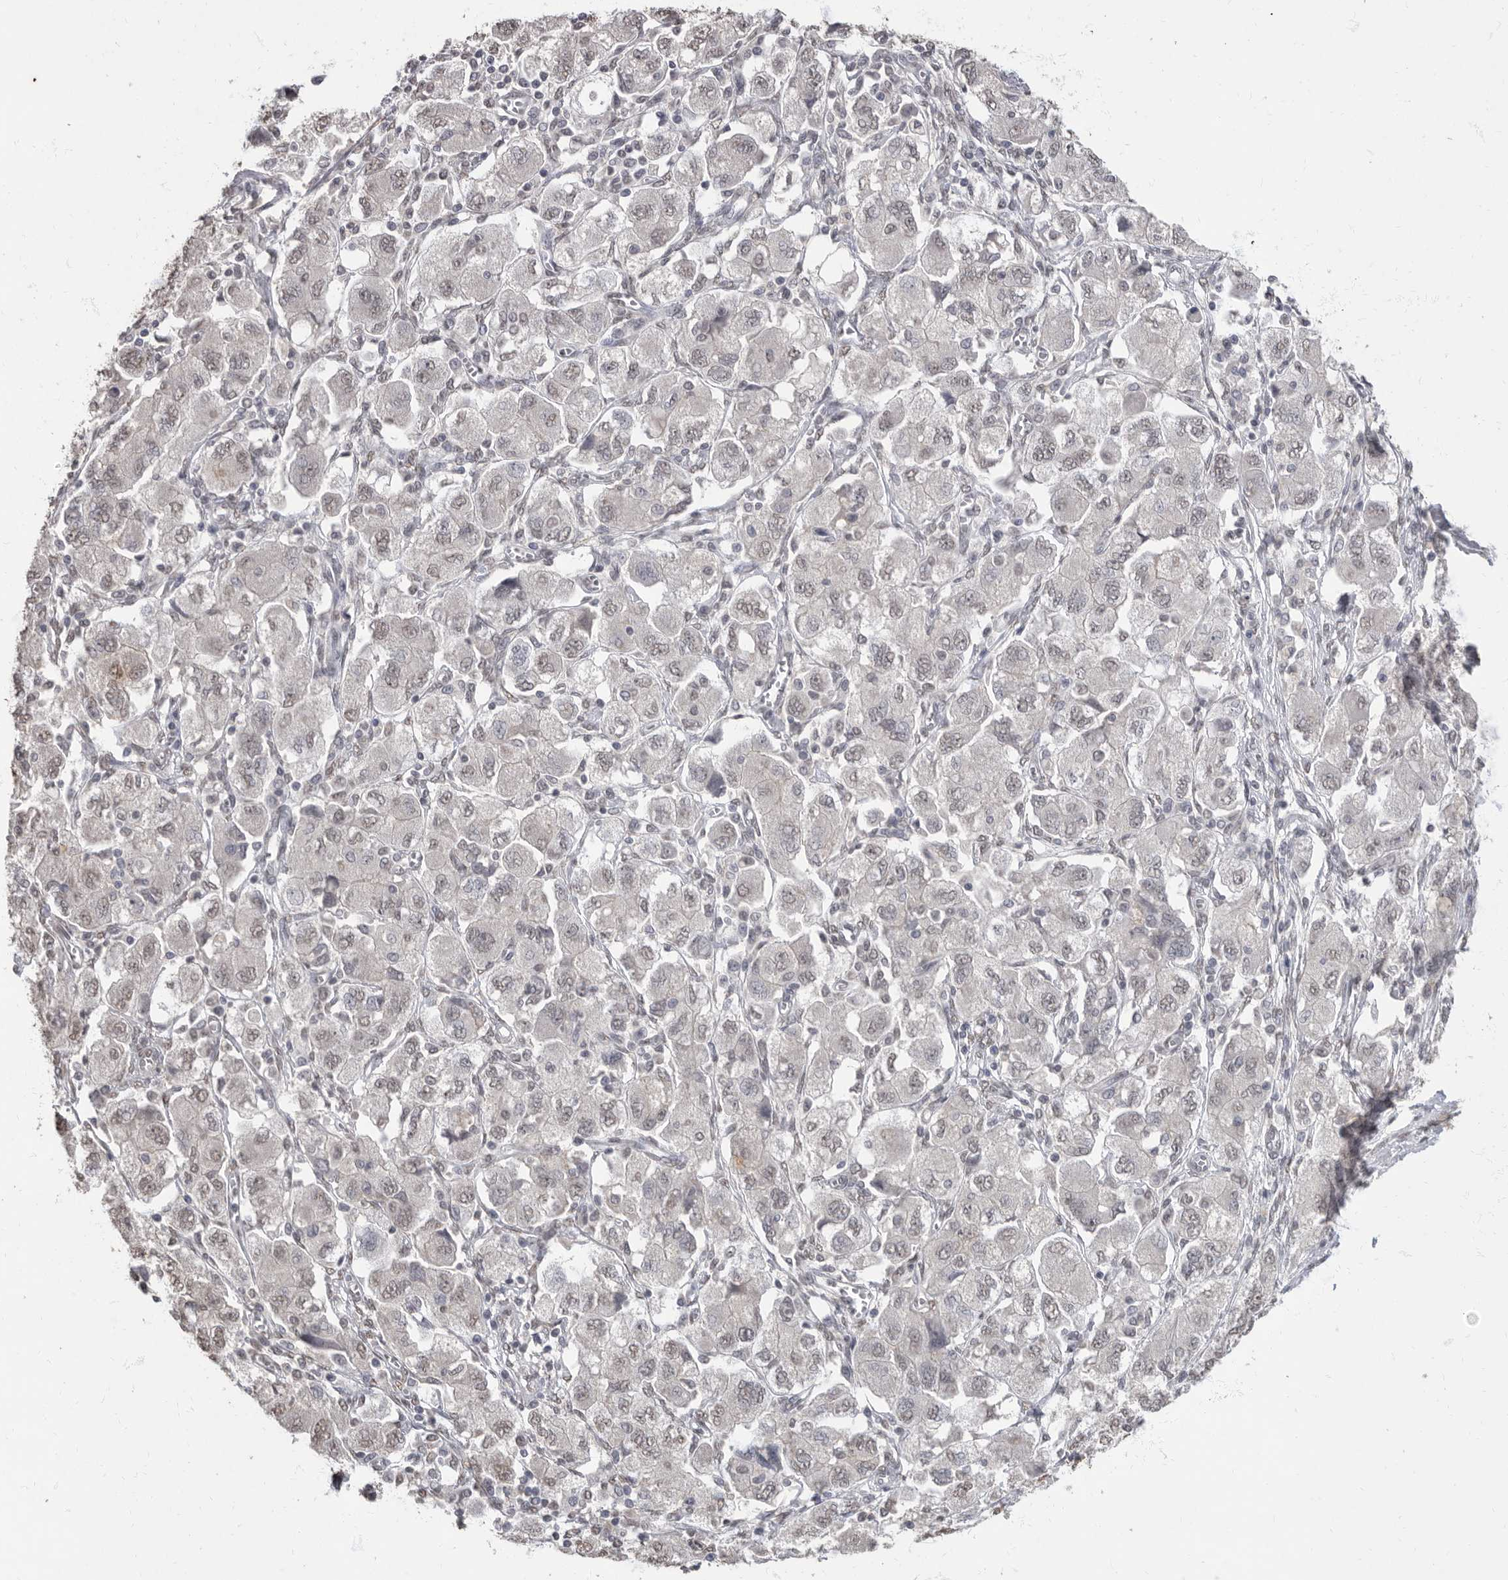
{"staining": {"intensity": "negative", "quantity": "none", "location": "none"}, "tissue": "ovarian cancer", "cell_type": "Tumor cells", "image_type": "cancer", "snomed": [{"axis": "morphology", "description": "Carcinoma, NOS"}, {"axis": "morphology", "description": "Cystadenocarcinoma, serous, NOS"}, {"axis": "topography", "description": "Ovary"}], "caption": "Immunohistochemistry image of human ovarian cancer stained for a protein (brown), which demonstrates no expression in tumor cells. (DAB (3,3'-diaminobenzidine) immunohistochemistry with hematoxylin counter stain).", "gene": "NBL1", "patient": {"sex": "female", "age": 69}}